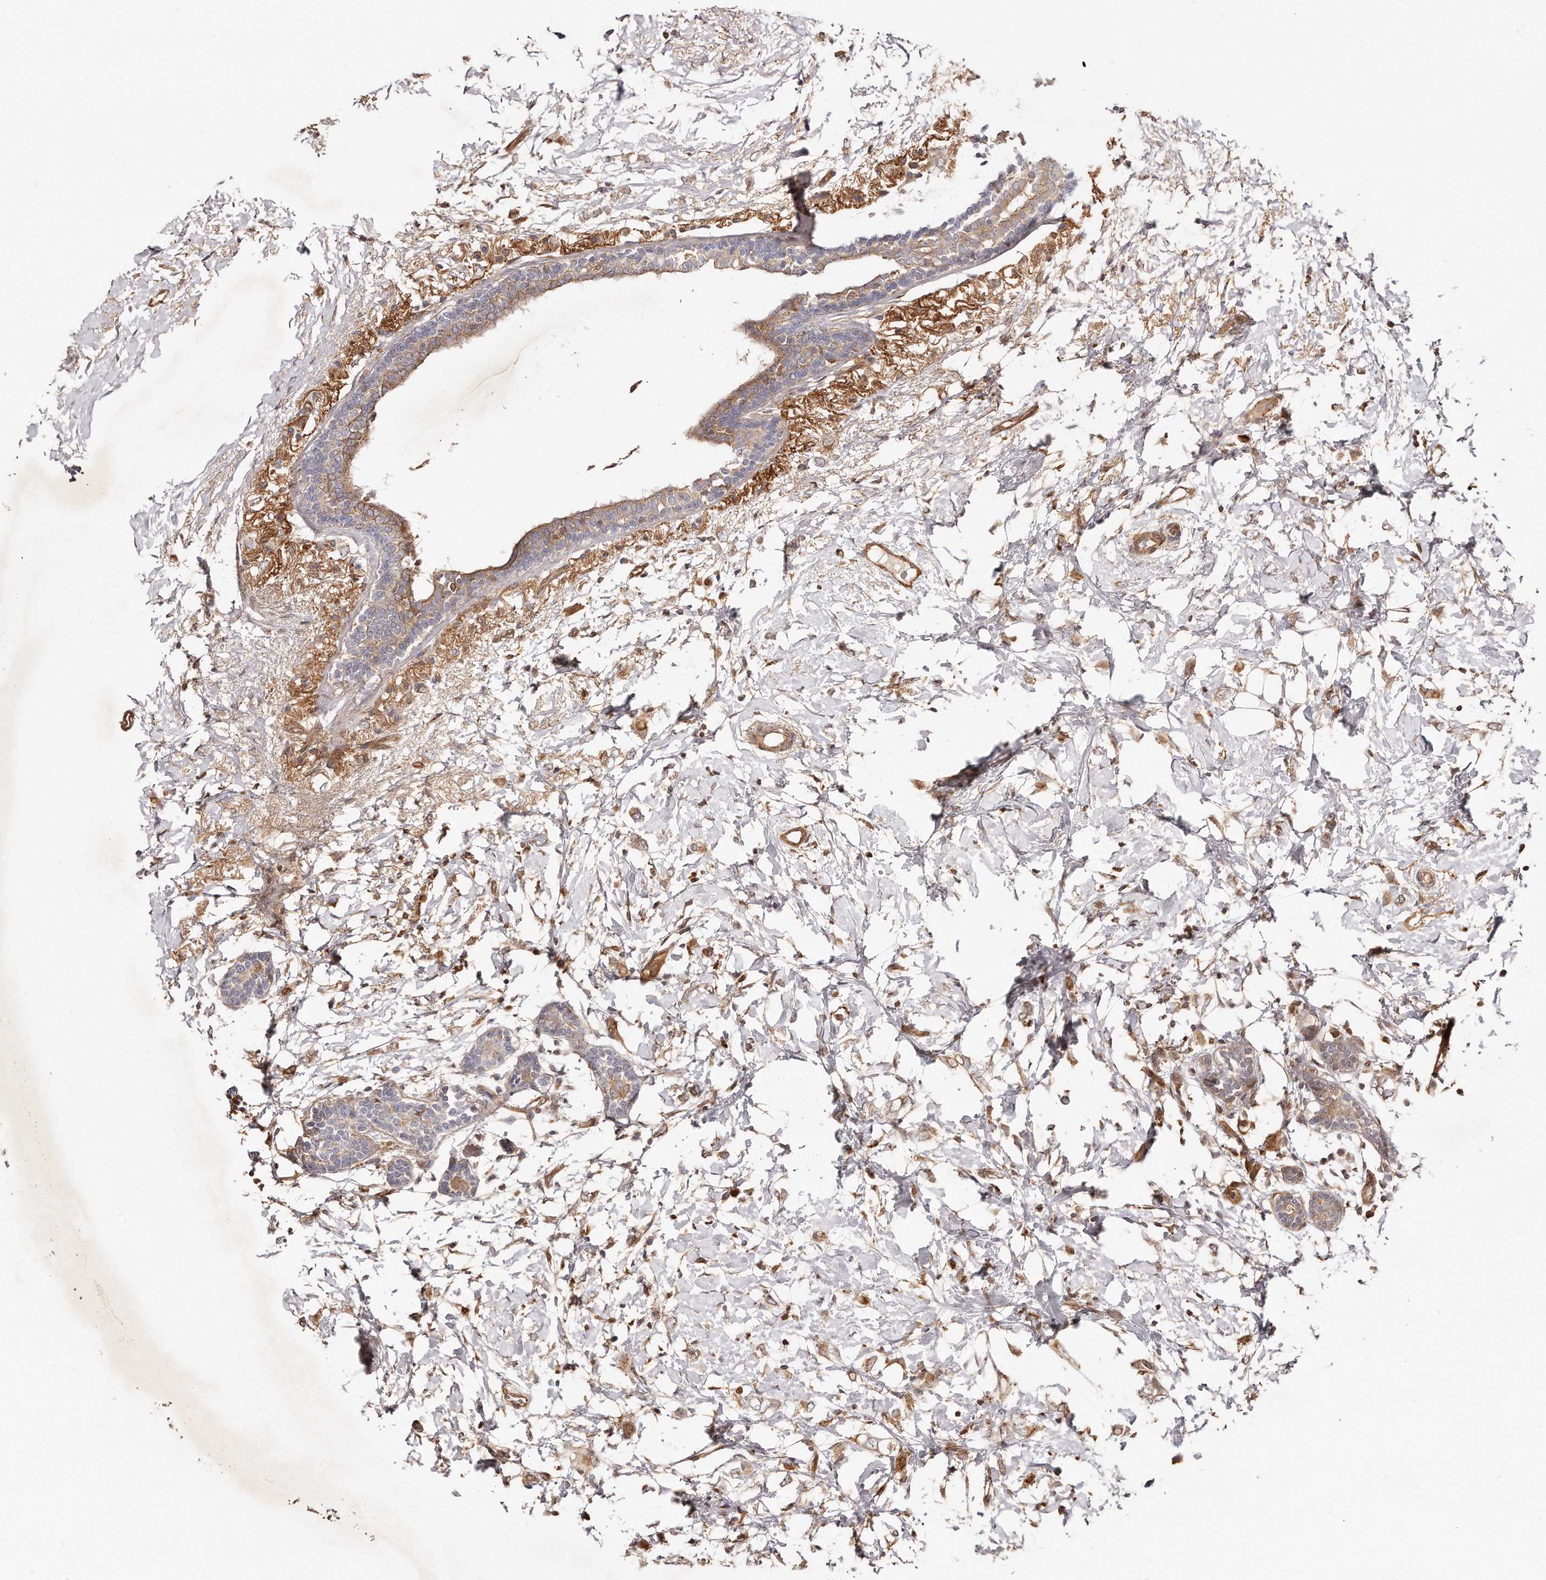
{"staining": {"intensity": "moderate", "quantity": ">75%", "location": "cytoplasmic/membranous"}, "tissue": "breast cancer", "cell_type": "Tumor cells", "image_type": "cancer", "snomed": [{"axis": "morphology", "description": "Normal tissue, NOS"}, {"axis": "morphology", "description": "Lobular carcinoma"}, {"axis": "topography", "description": "Breast"}], "caption": "Immunohistochemistry (DAB) staining of human breast lobular carcinoma exhibits moderate cytoplasmic/membranous protein positivity in approximately >75% of tumor cells.", "gene": "GBP4", "patient": {"sex": "female", "age": 47}}